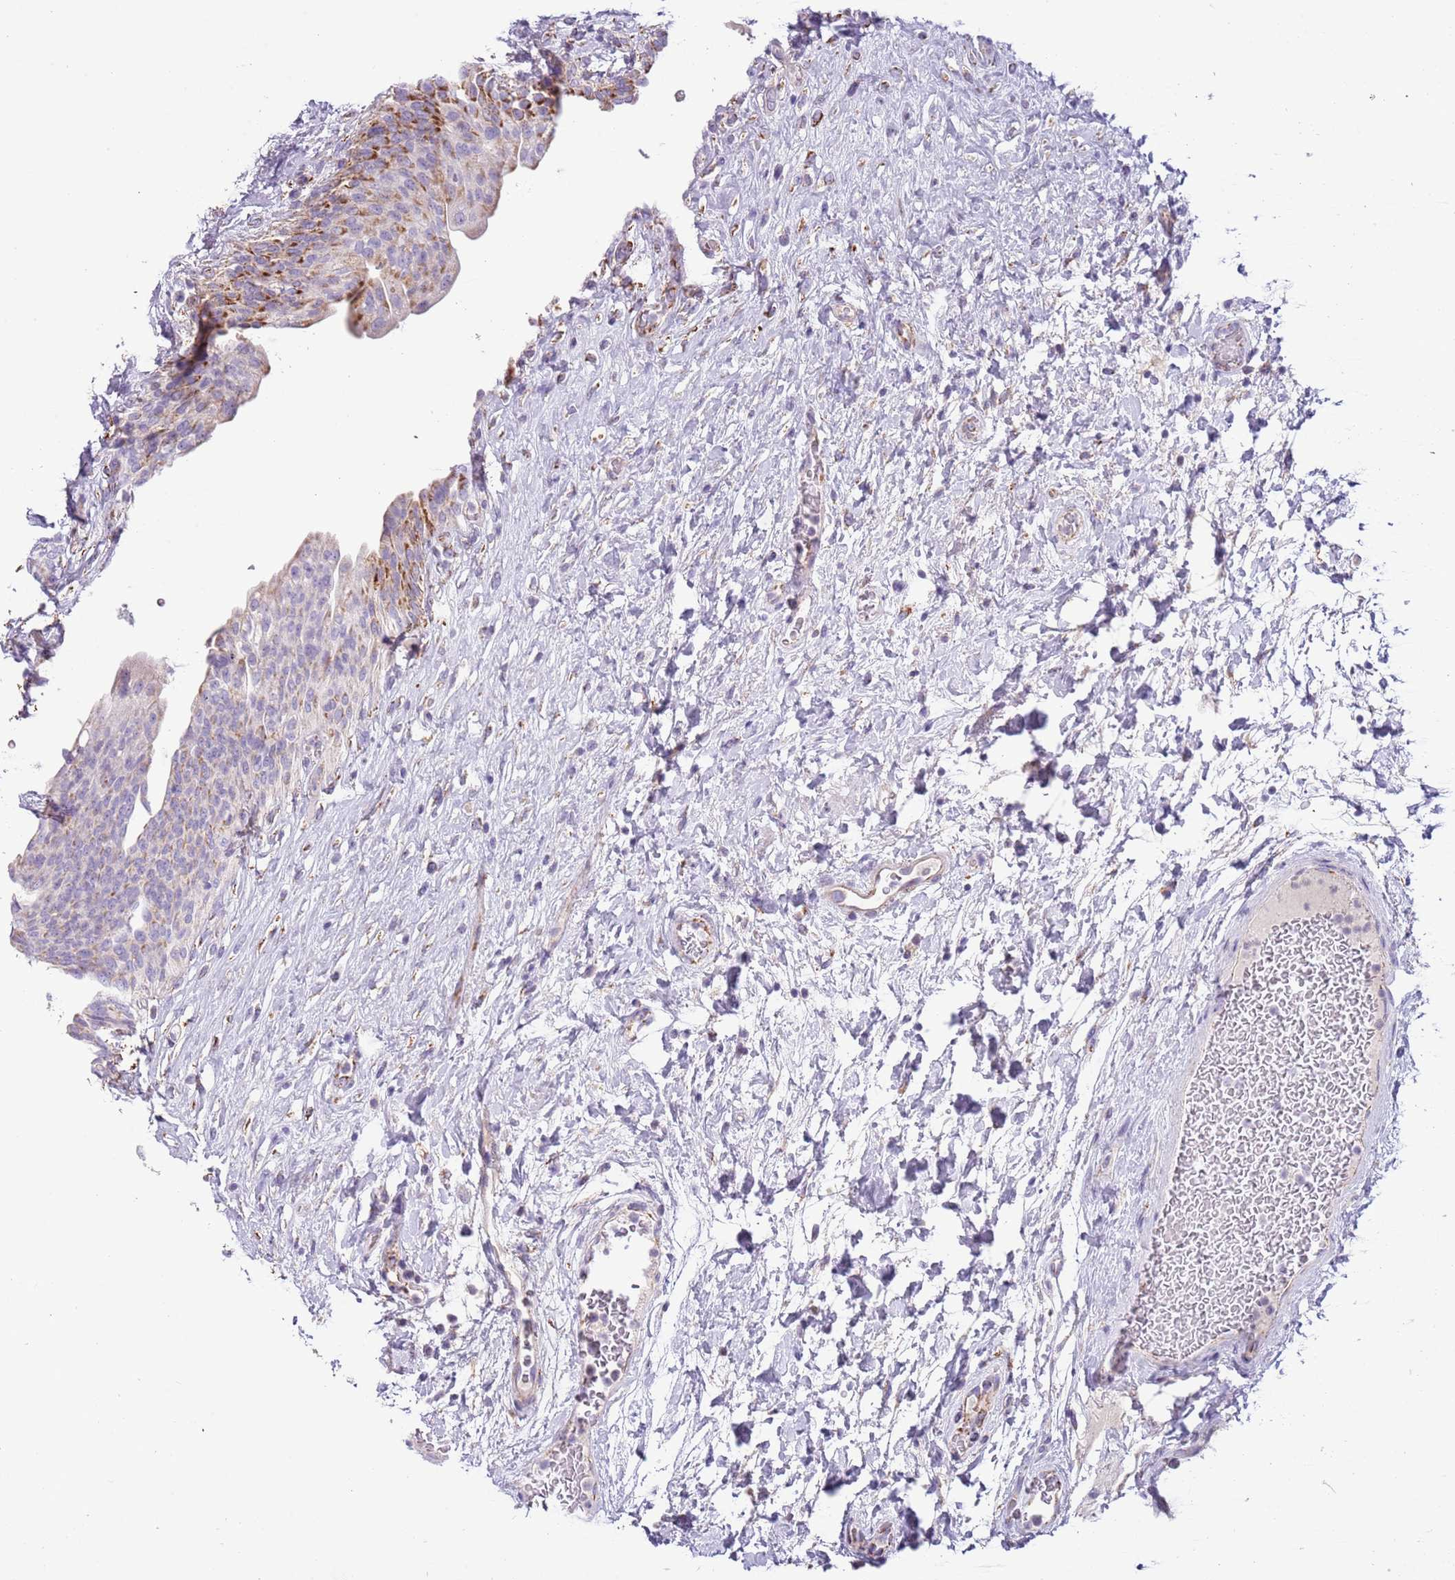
{"staining": {"intensity": "moderate", "quantity": ">75%", "location": "cytoplasmic/membranous"}, "tissue": "urinary bladder", "cell_type": "Urothelial cells", "image_type": "normal", "snomed": [{"axis": "morphology", "description": "Normal tissue, NOS"}, {"axis": "topography", "description": "Urinary bladder"}], "caption": "About >75% of urothelial cells in normal urinary bladder display moderate cytoplasmic/membranous protein positivity as visualized by brown immunohistochemical staining.", "gene": "RNF222", "patient": {"sex": "male", "age": 74}}